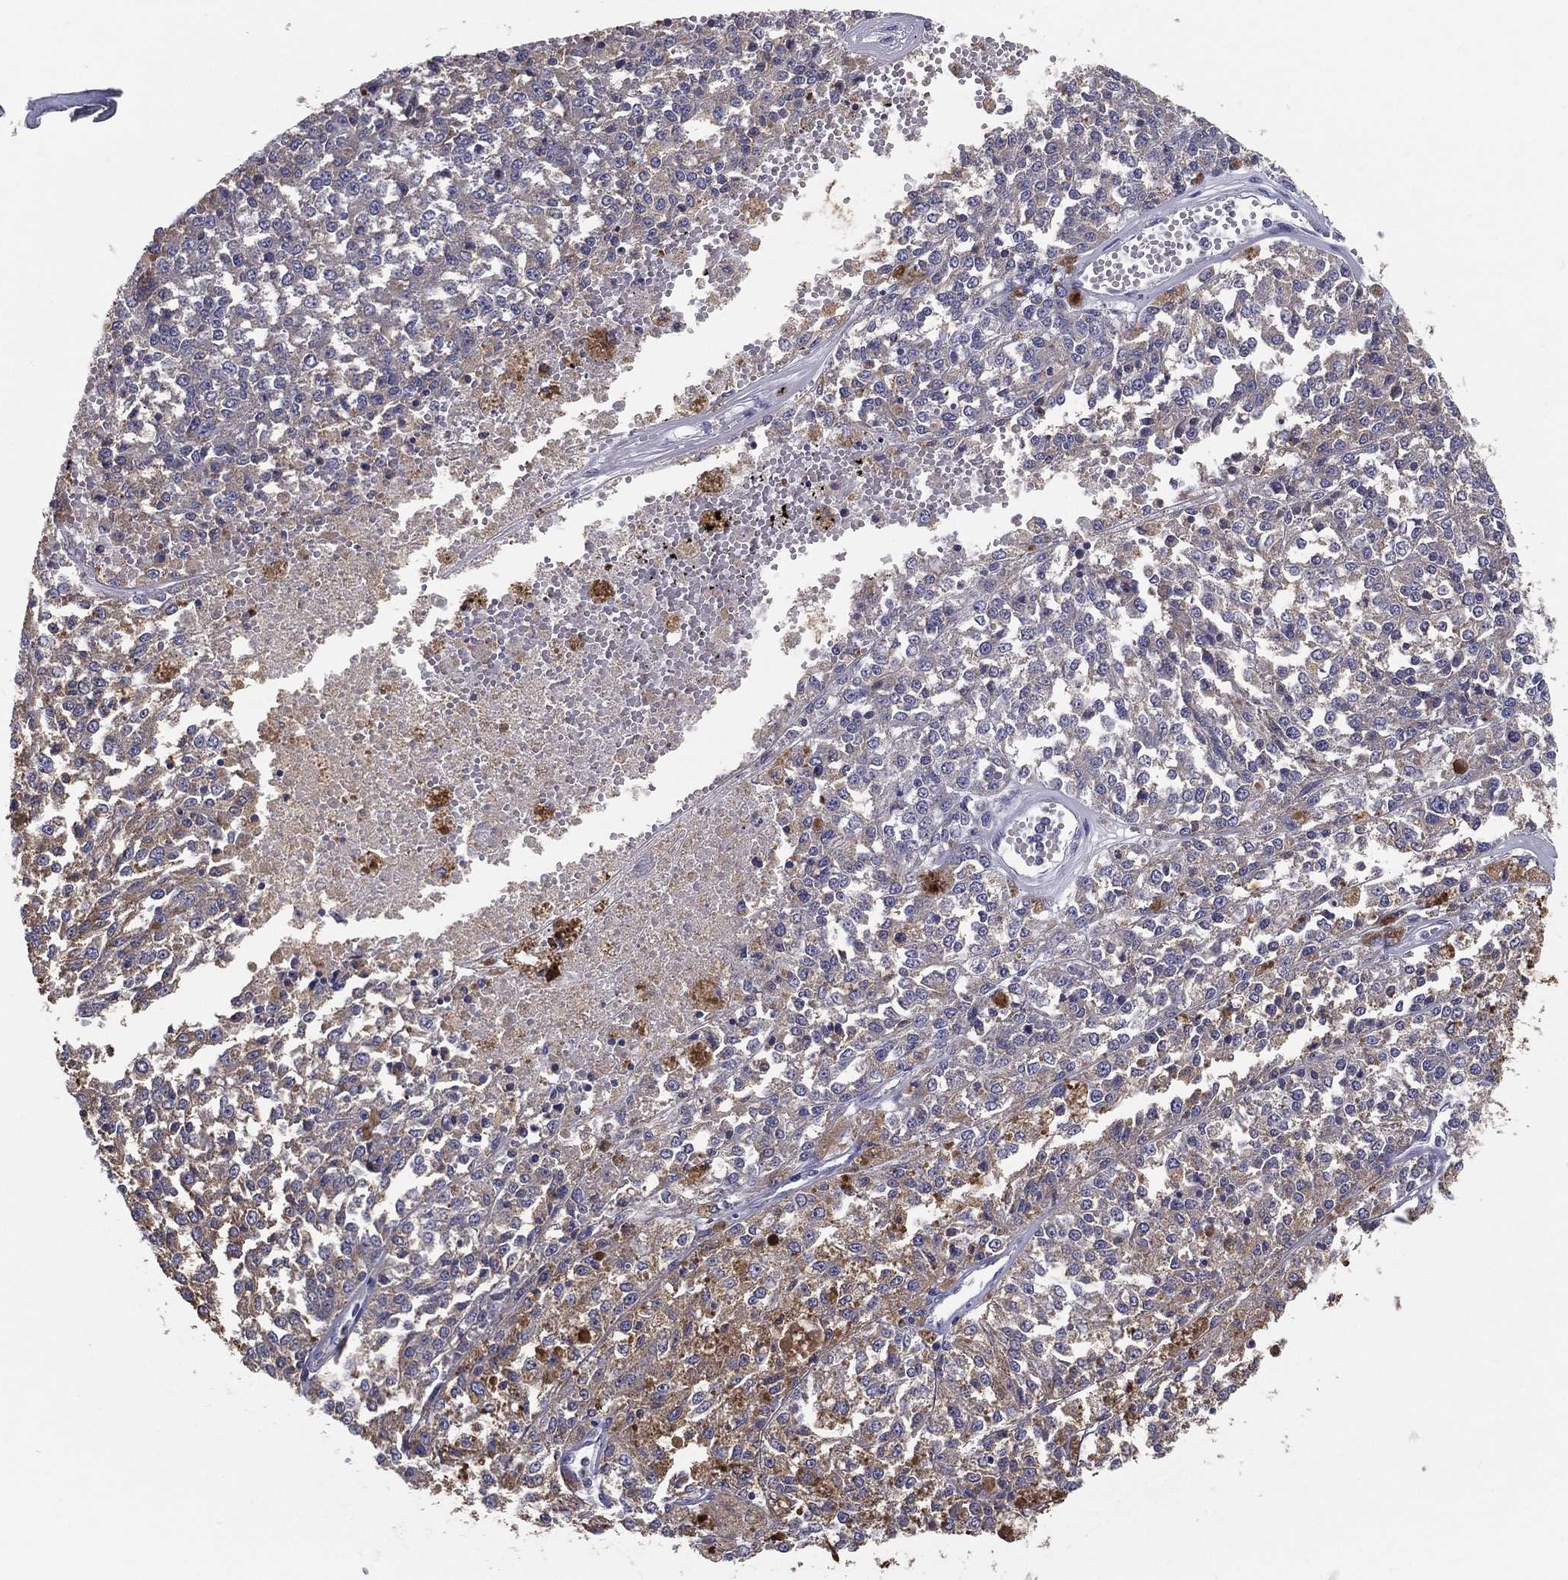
{"staining": {"intensity": "weak", "quantity": "25%-75%", "location": "cytoplasmic/membranous"}, "tissue": "melanoma", "cell_type": "Tumor cells", "image_type": "cancer", "snomed": [{"axis": "morphology", "description": "Malignant melanoma, Metastatic site"}, {"axis": "topography", "description": "Lymph node"}], "caption": "Weak cytoplasmic/membranous staining for a protein is seen in approximately 25%-75% of tumor cells of malignant melanoma (metastatic site) using immunohistochemistry.", "gene": "PCSK1", "patient": {"sex": "female", "age": 64}}